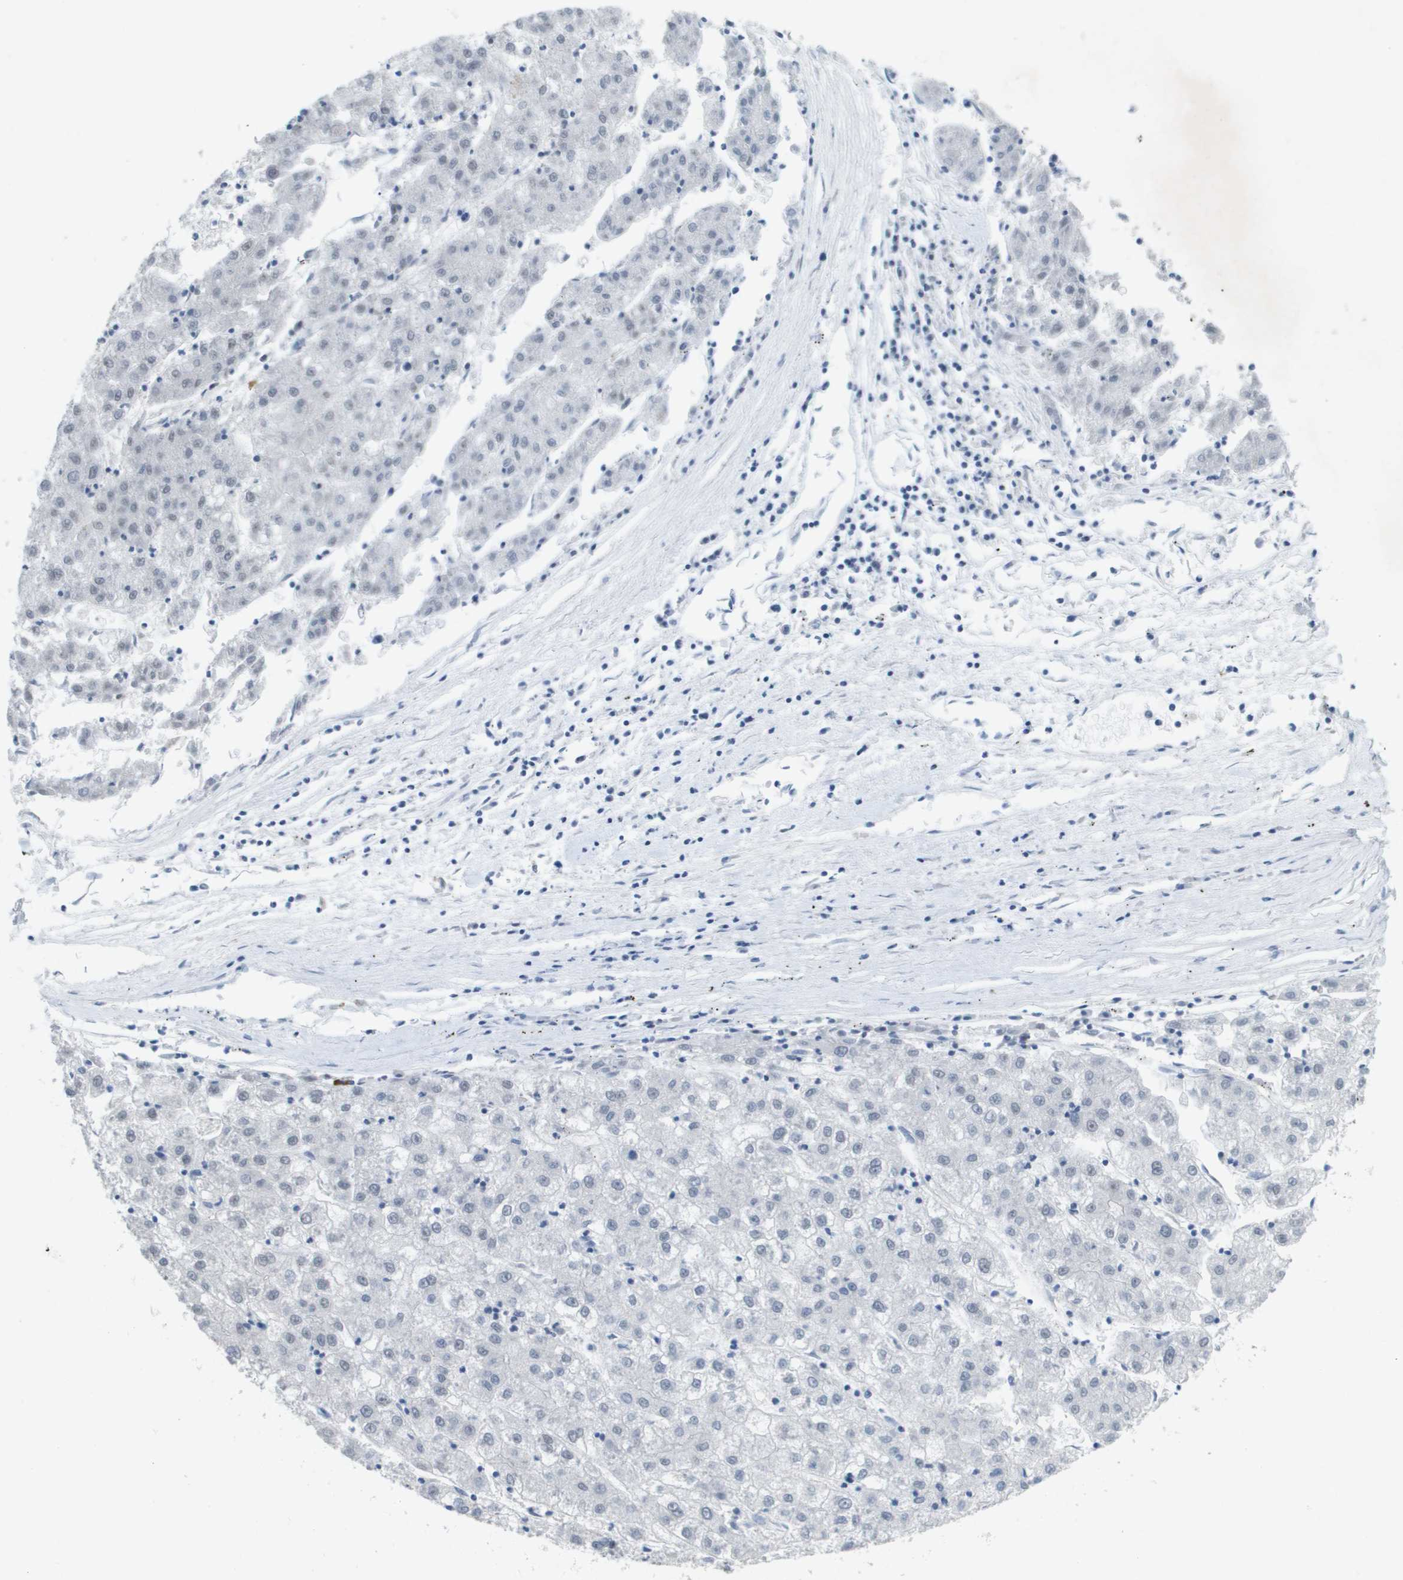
{"staining": {"intensity": "negative", "quantity": "none", "location": "none"}, "tissue": "liver cancer", "cell_type": "Tumor cells", "image_type": "cancer", "snomed": [{"axis": "morphology", "description": "Carcinoma, Hepatocellular, NOS"}, {"axis": "topography", "description": "Liver"}], "caption": "The micrograph demonstrates no significant expression in tumor cells of liver cancer (hepatocellular carcinoma).", "gene": "TP53RK", "patient": {"sex": "male", "age": 72}}